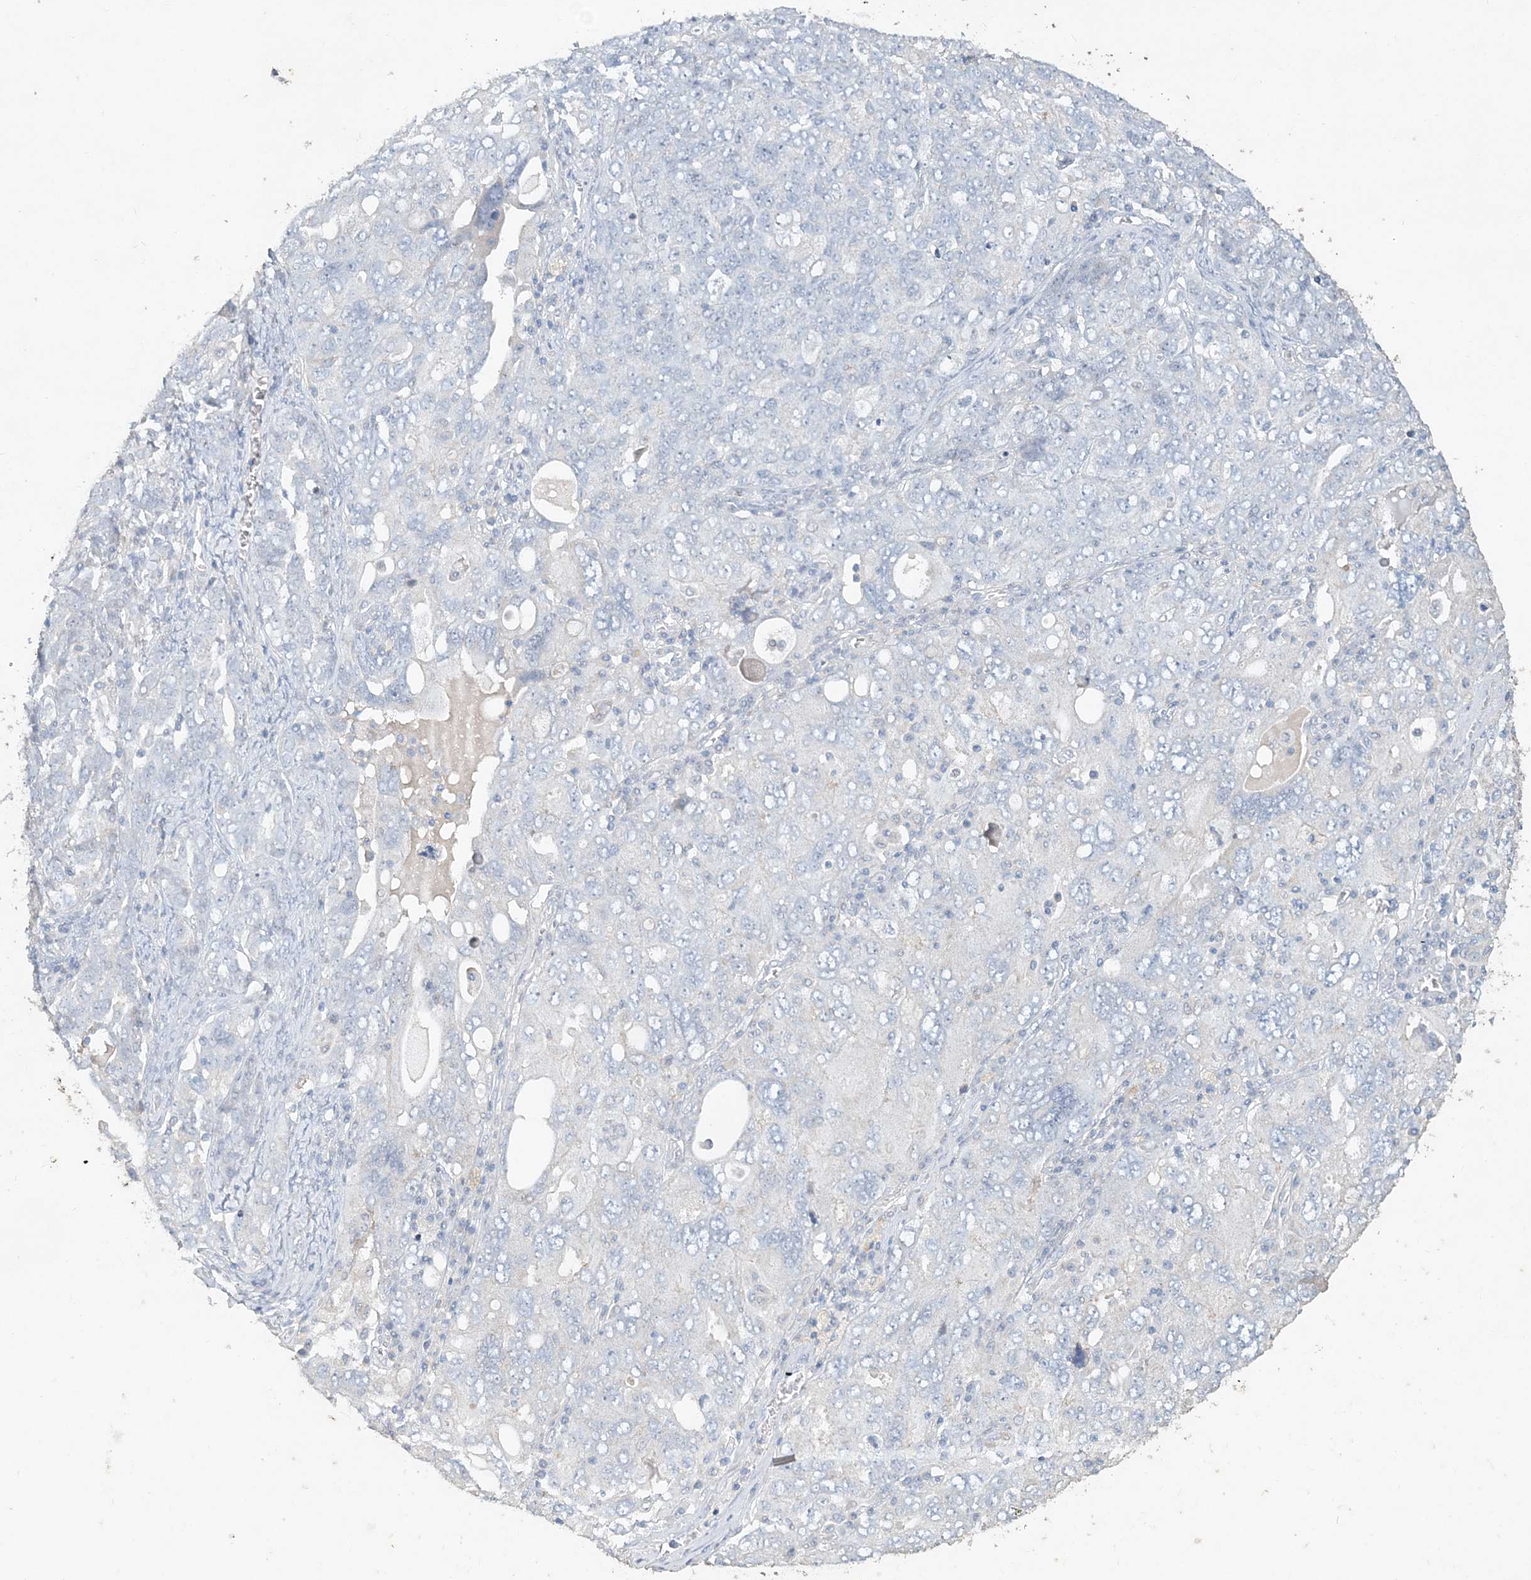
{"staining": {"intensity": "negative", "quantity": "none", "location": "none"}, "tissue": "ovarian cancer", "cell_type": "Tumor cells", "image_type": "cancer", "snomed": [{"axis": "morphology", "description": "Carcinoma, endometroid"}, {"axis": "topography", "description": "Ovary"}], "caption": "The immunohistochemistry (IHC) micrograph has no significant positivity in tumor cells of ovarian cancer tissue.", "gene": "DNAH5", "patient": {"sex": "female", "age": 62}}